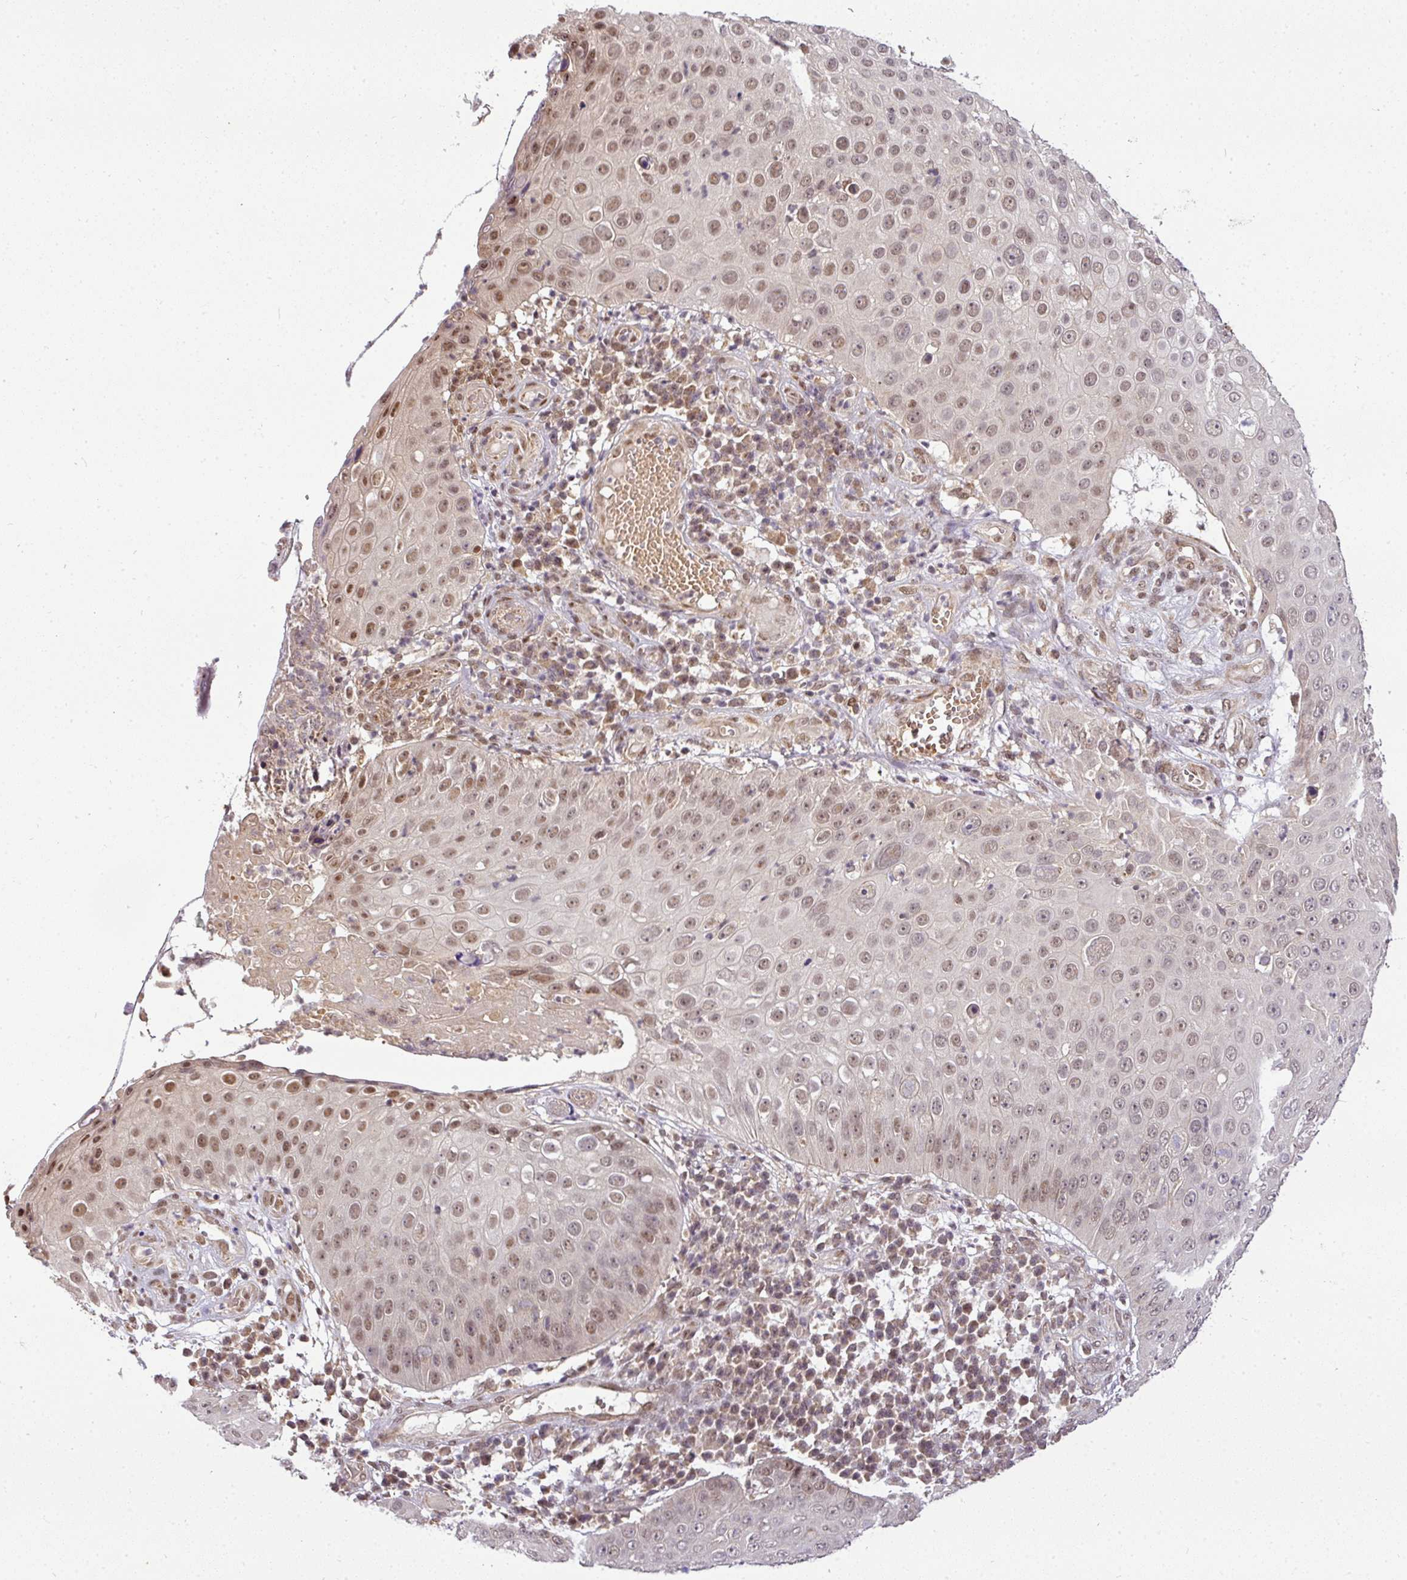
{"staining": {"intensity": "moderate", "quantity": ">75%", "location": "nuclear"}, "tissue": "skin cancer", "cell_type": "Tumor cells", "image_type": "cancer", "snomed": [{"axis": "morphology", "description": "Squamous cell carcinoma, NOS"}, {"axis": "topography", "description": "Skin"}], "caption": "Squamous cell carcinoma (skin) stained for a protein (brown) shows moderate nuclear positive expression in approximately >75% of tumor cells.", "gene": "C1orf226", "patient": {"sex": "male", "age": 71}}